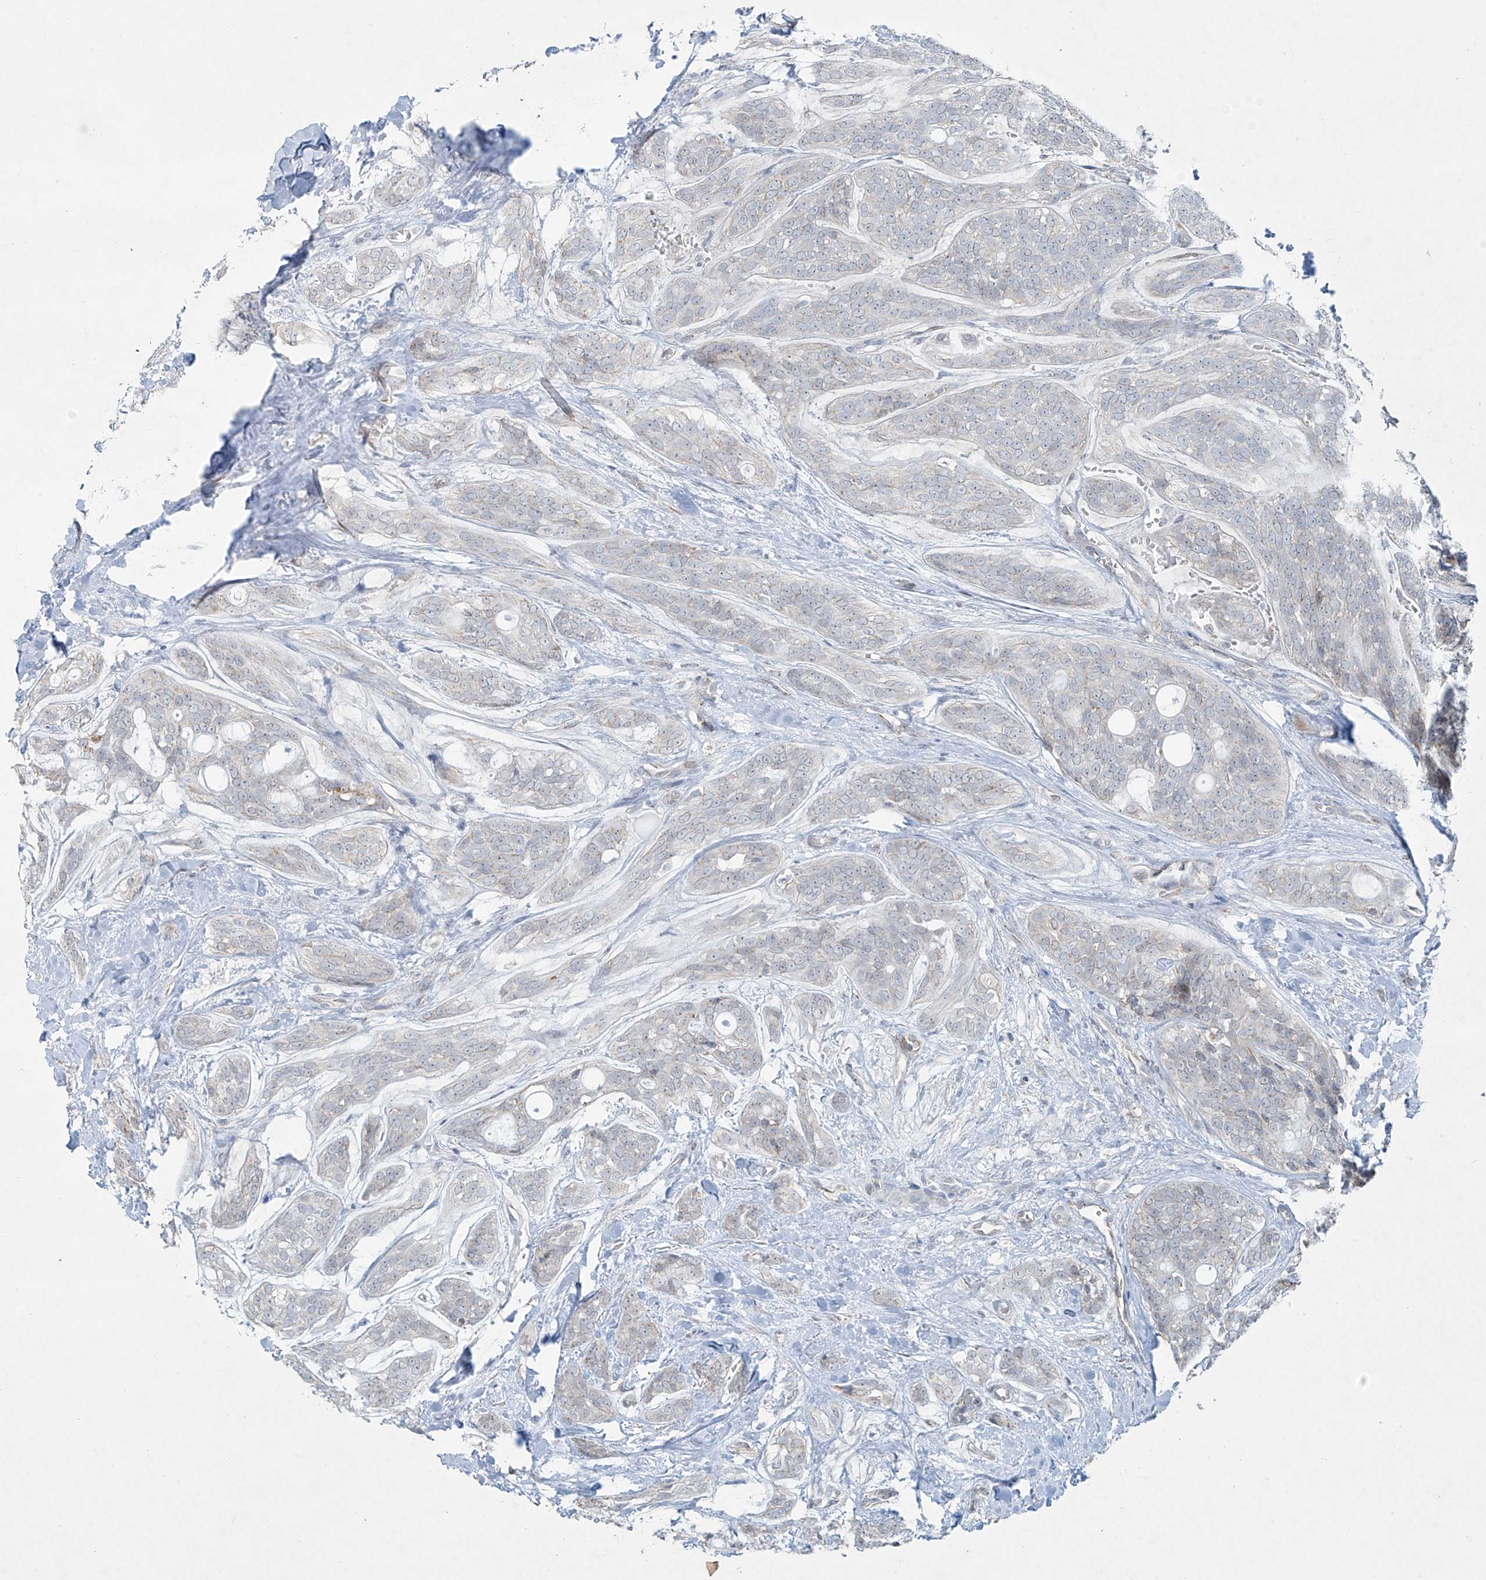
{"staining": {"intensity": "weak", "quantity": "<25%", "location": "cytoplasmic/membranous"}, "tissue": "head and neck cancer", "cell_type": "Tumor cells", "image_type": "cancer", "snomed": [{"axis": "morphology", "description": "Adenocarcinoma, NOS"}, {"axis": "topography", "description": "Head-Neck"}], "caption": "A histopathology image of head and neck cancer stained for a protein exhibits no brown staining in tumor cells.", "gene": "SMDT1", "patient": {"sex": "male", "age": 66}}